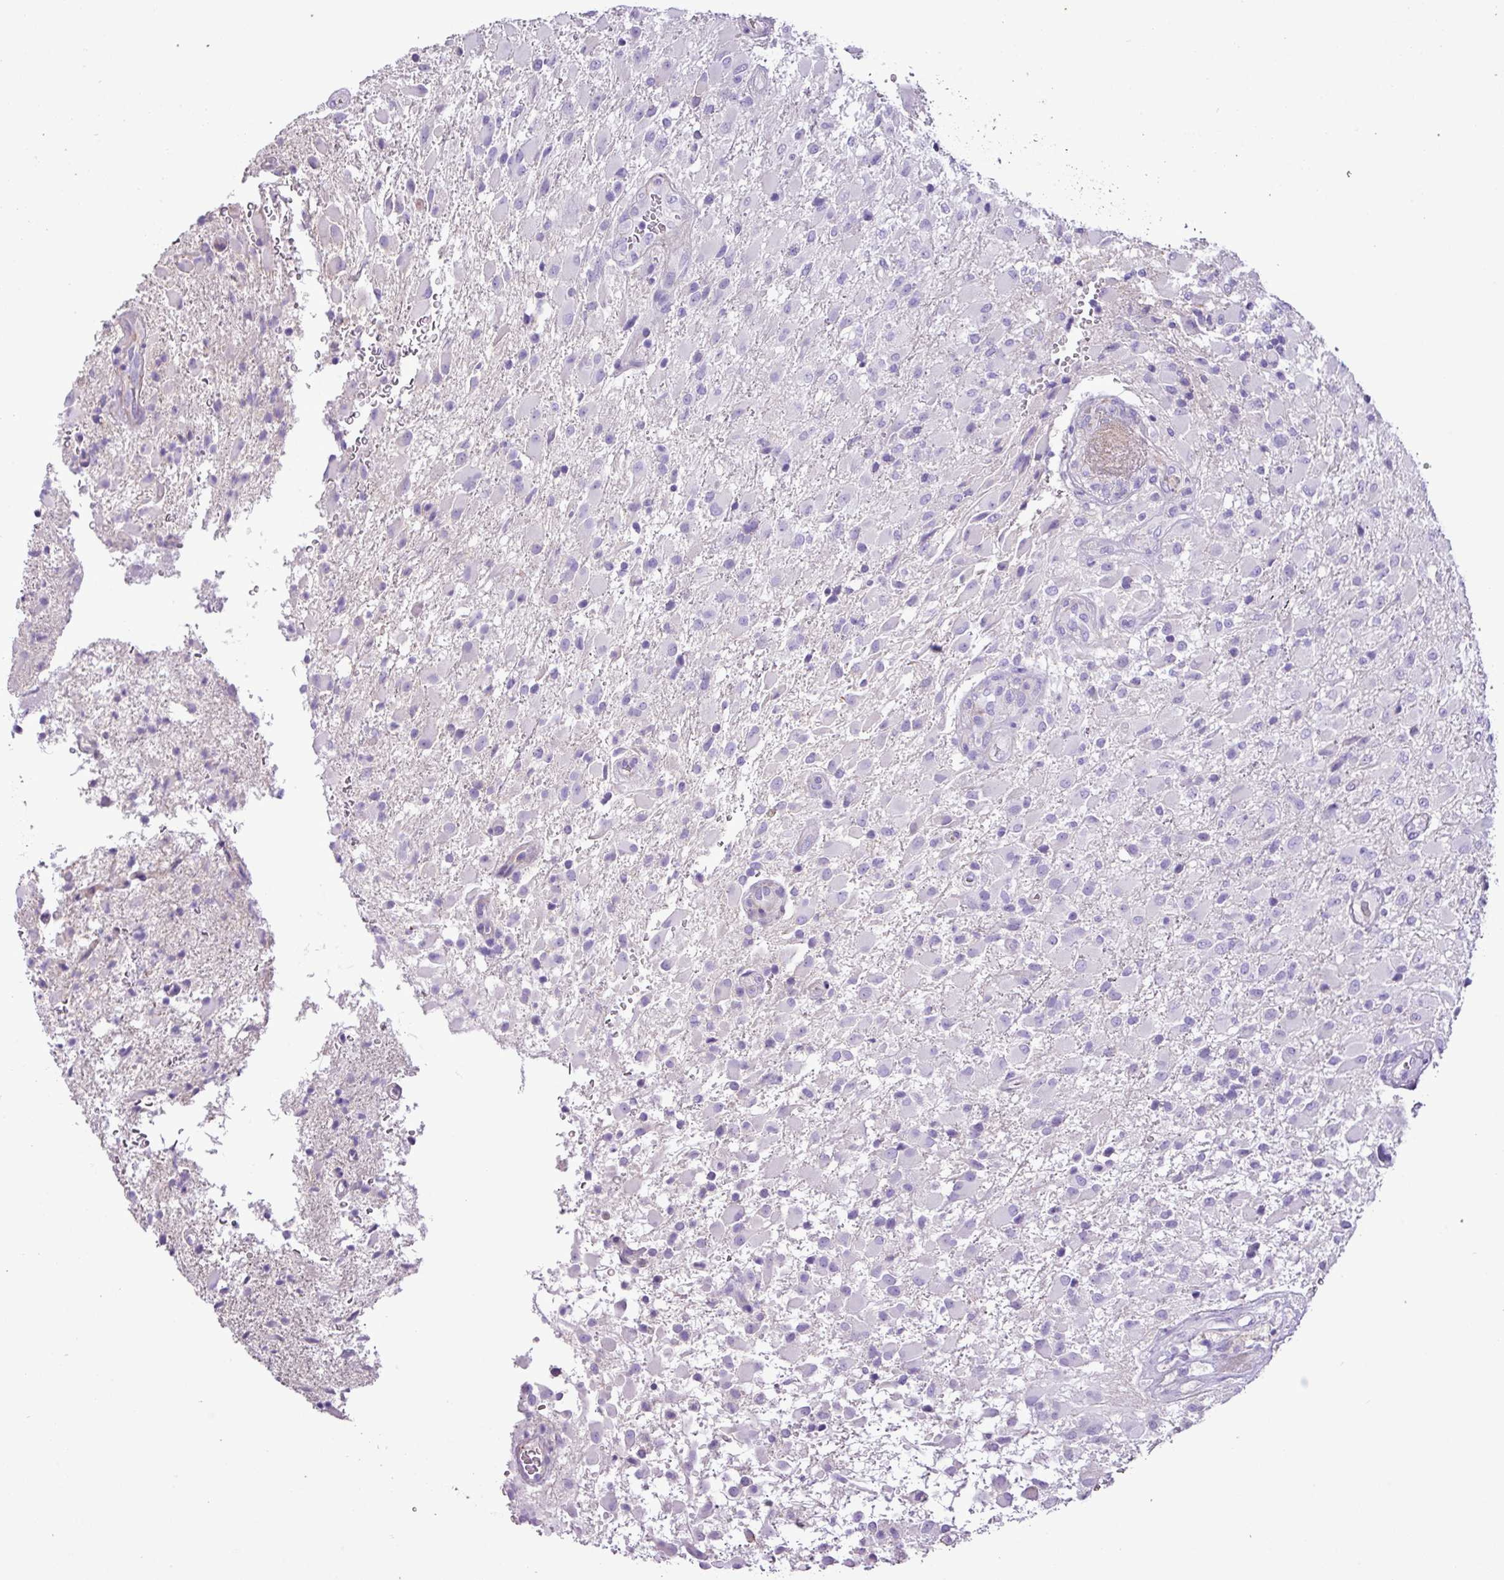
{"staining": {"intensity": "negative", "quantity": "none", "location": "none"}, "tissue": "glioma", "cell_type": "Tumor cells", "image_type": "cancer", "snomed": [{"axis": "morphology", "description": "Glioma, malignant, Low grade"}, {"axis": "topography", "description": "Brain"}], "caption": "DAB immunohistochemical staining of glioma exhibits no significant staining in tumor cells.", "gene": "ZNF334", "patient": {"sex": "male", "age": 65}}